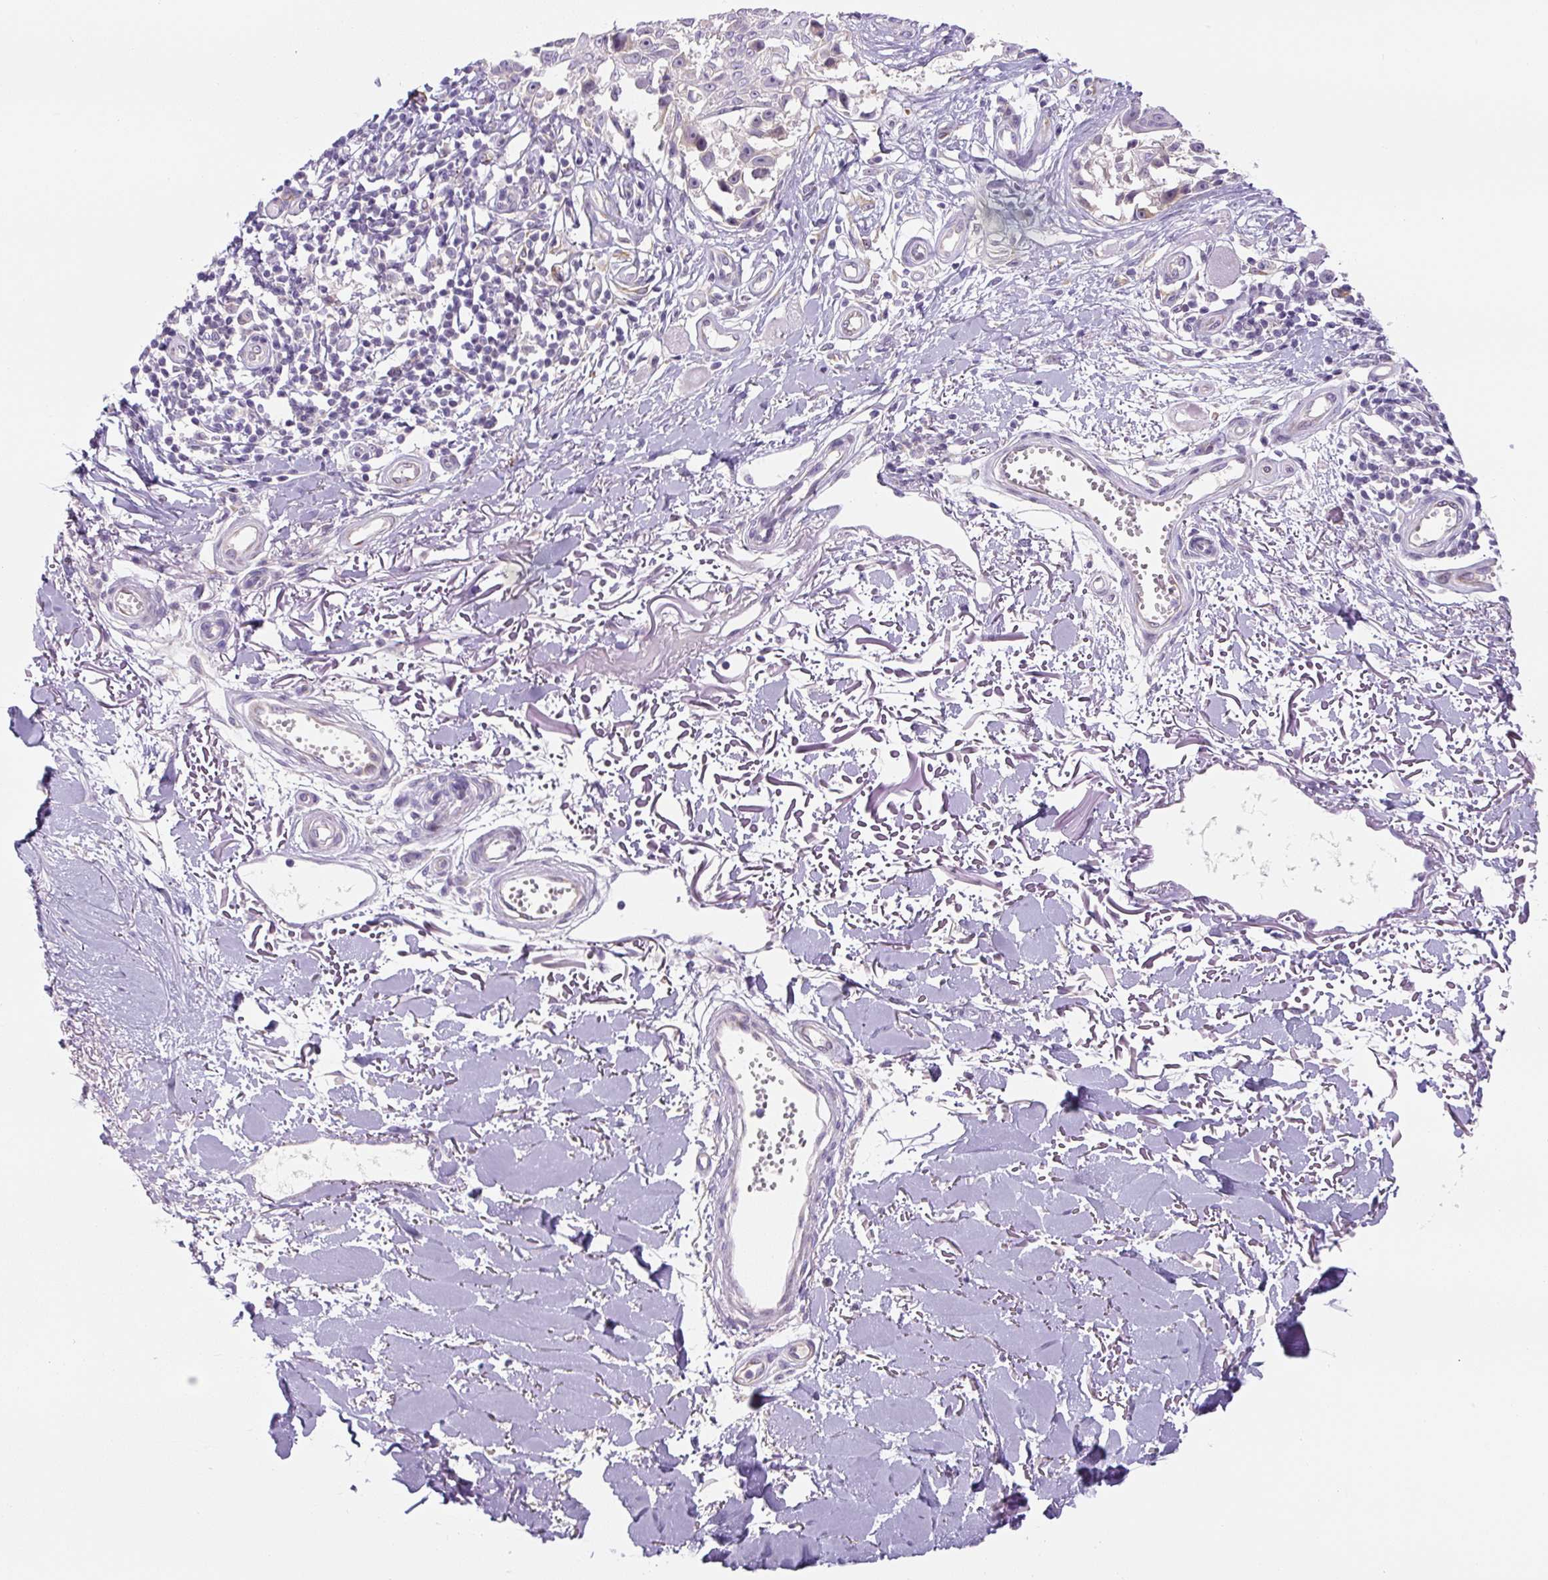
{"staining": {"intensity": "negative", "quantity": "none", "location": "none"}, "tissue": "melanoma", "cell_type": "Tumor cells", "image_type": "cancer", "snomed": [{"axis": "morphology", "description": "Malignant melanoma, NOS"}, {"axis": "topography", "description": "Skin"}], "caption": "A high-resolution micrograph shows IHC staining of malignant melanoma, which shows no significant positivity in tumor cells. (DAB (3,3'-diaminobenzidine) IHC, high magnification).", "gene": "YIF1B", "patient": {"sex": "male", "age": 73}}